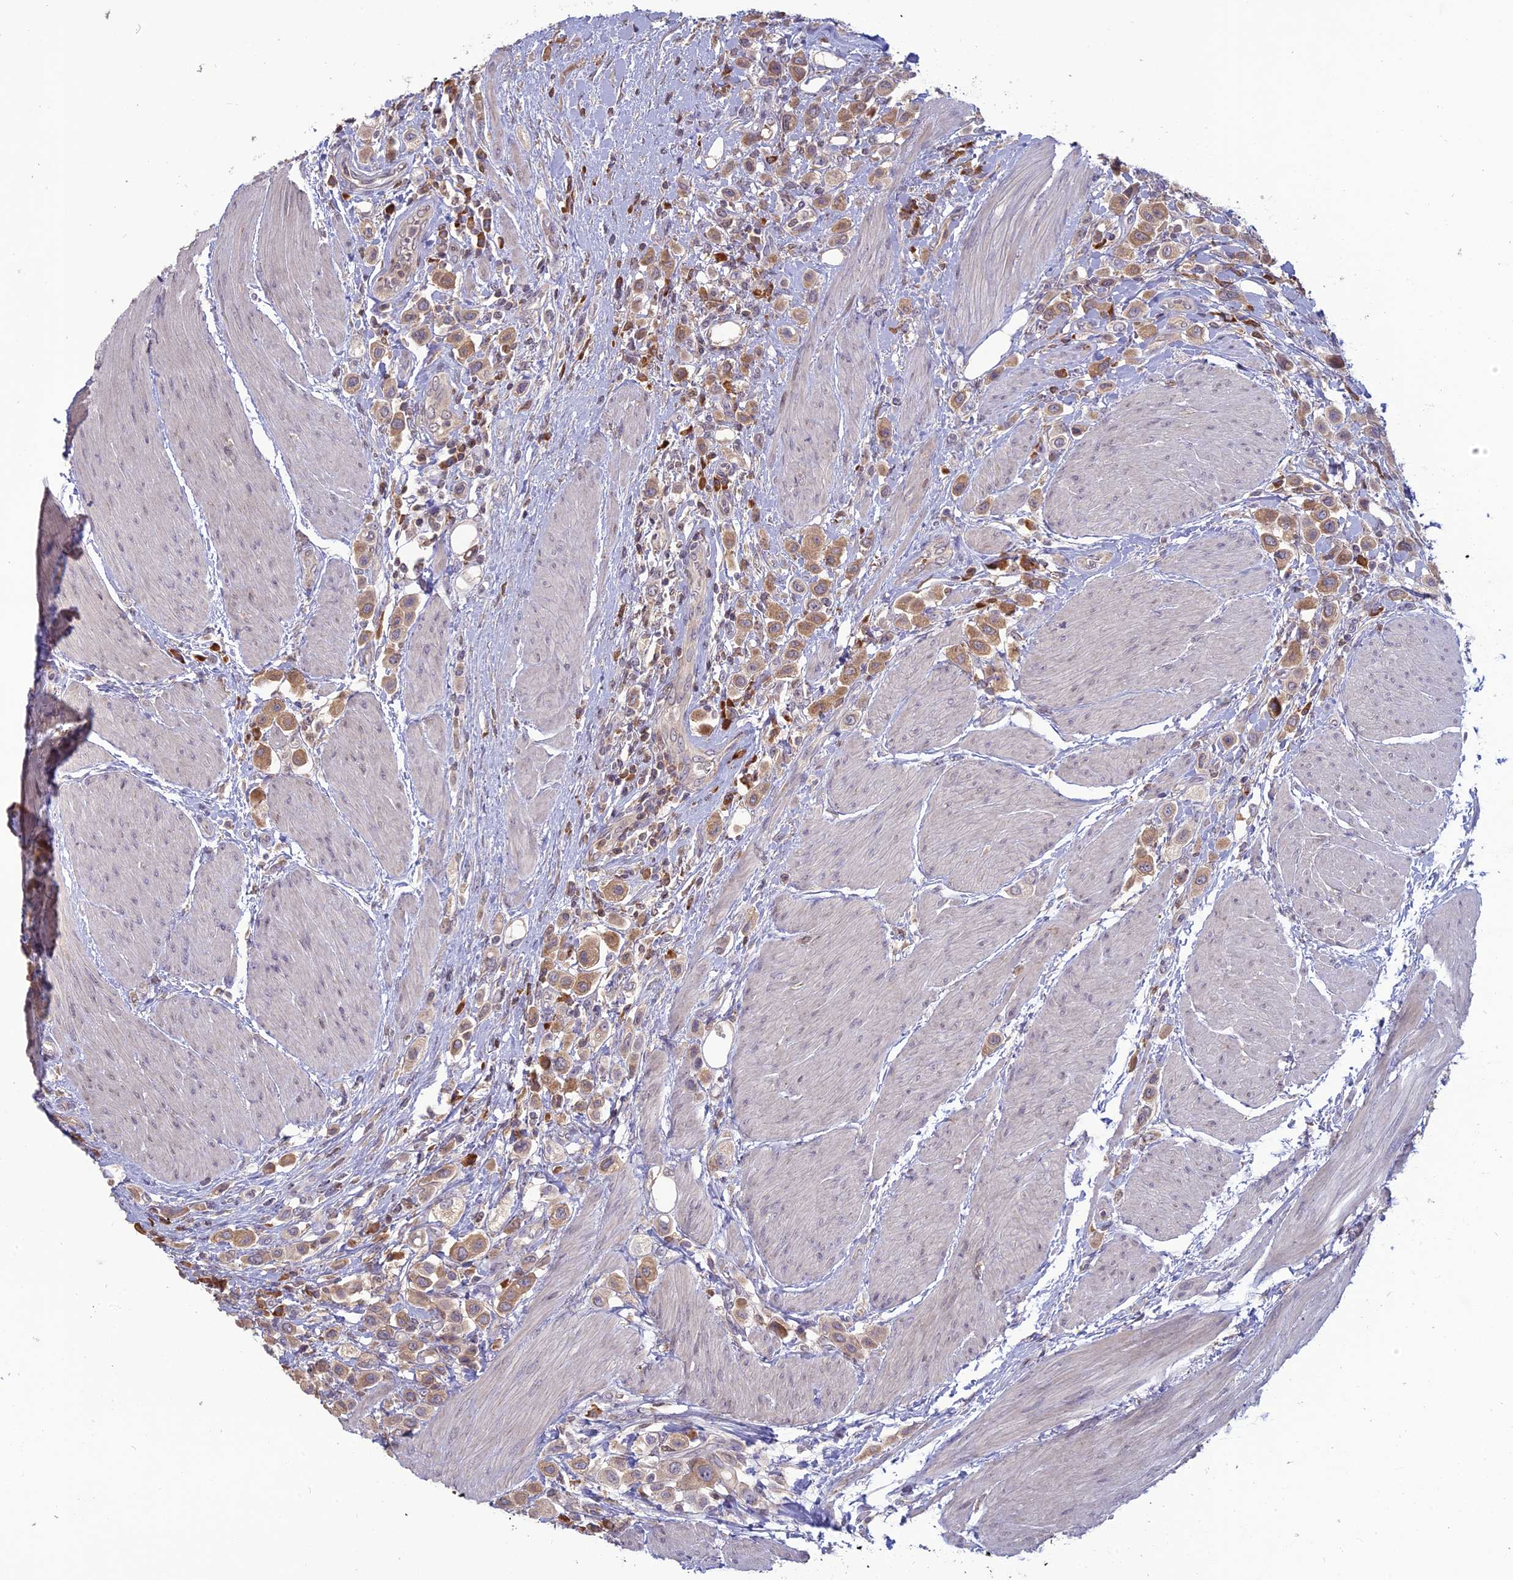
{"staining": {"intensity": "moderate", "quantity": ">75%", "location": "cytoplasmic/membranous"}, "tissue": "urothelial cancer", "cell_type": "Tumor cells", "image_type": "cancer", "snomed": [{"axis": "morphology", "description": "Urothelial carcinoma, High grade"}, {"axis": "topography", "description": "Urinary bladder"}], "caption": "Protein expression by immunohistochemistry (IHC) shows moderate cytoplasmic/membranous staining in approximately >75% of tumor cells in high-grade urothelial carcinoma.", "gene": "TMEM208", "patient": {"sex": "male", "age": 50}}